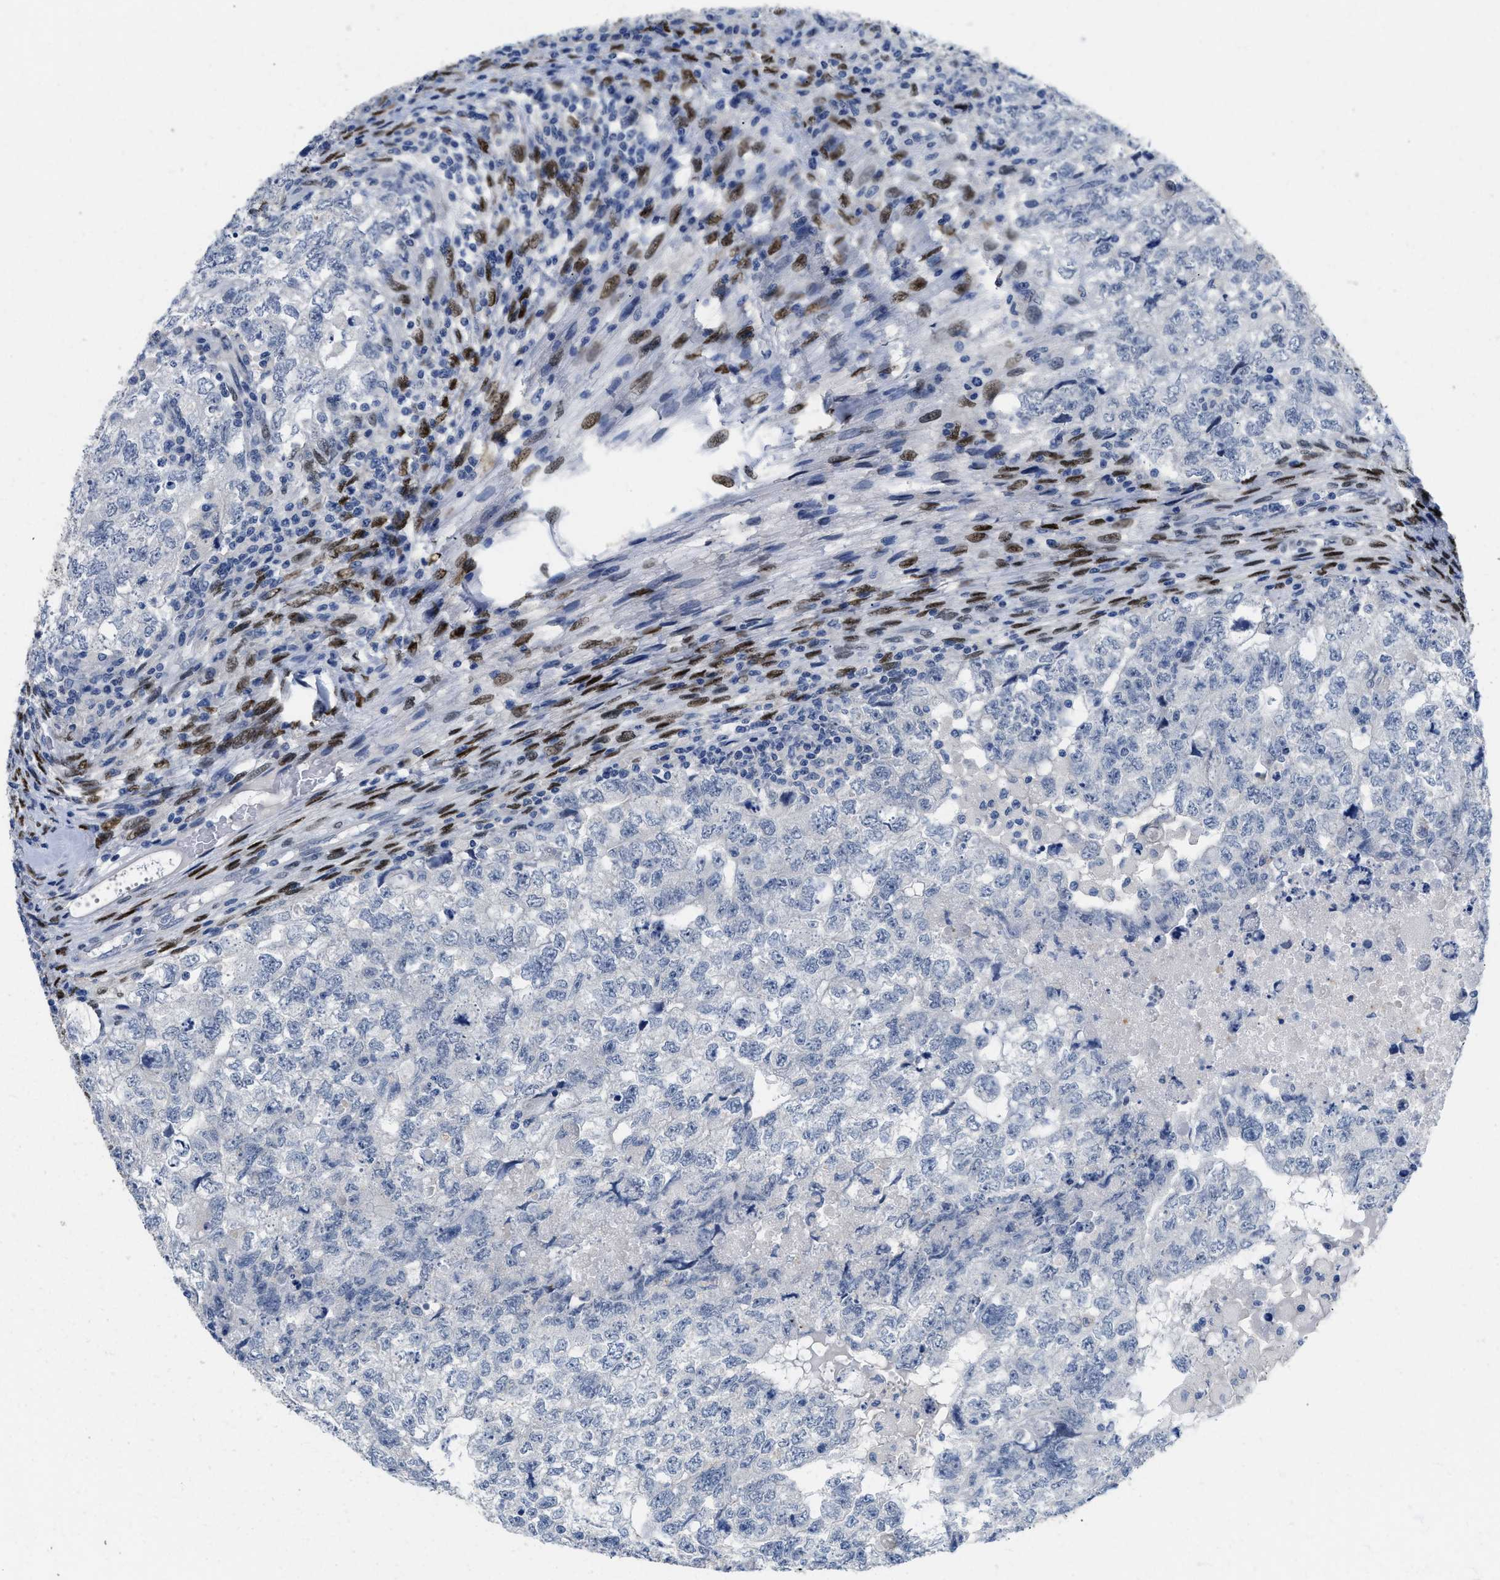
{"staining": {"intensity": "negative", "quantity": "none", "location": "none"}, "tissue": "testis cancer", "cell_type": "Tumor cells", "image_type": "cancer", "snomed": [{"axis": "morphology", "description": "Carcinoma, Embryonal, NOS"}, {"axis": "topography", "description": "Testis"}], "caption": "Testis embryonal carcinoma stained for a protein using IHC shows no expression tumor cells.", "gene": "NFIX", "patient": {"sex": "male", "age": 36}}